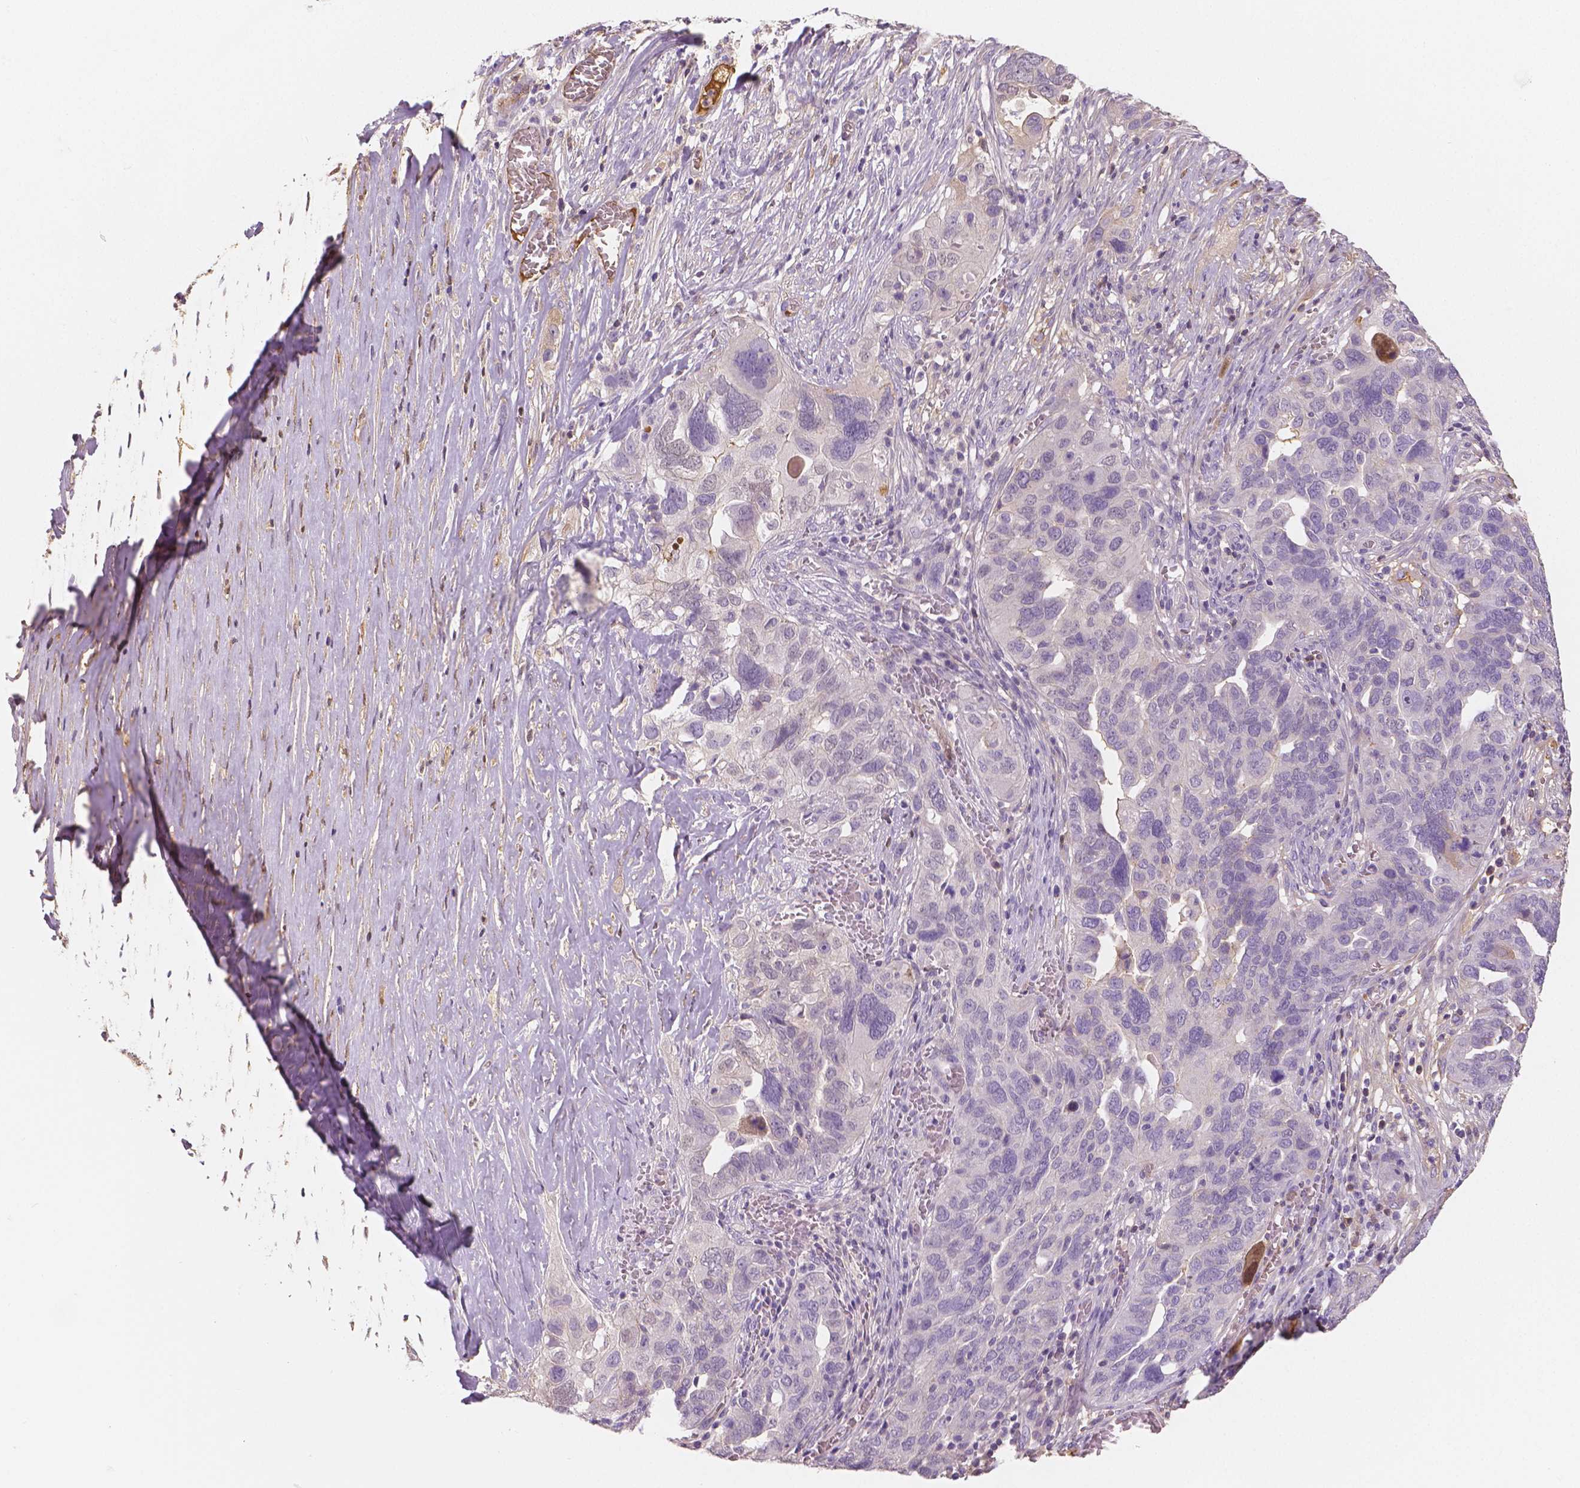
{"staining": {"intensity": "negative", "quantity": "none", "location": "none"}, "tissue": "ovarian cancer", "cell_type": "Tumor cells", "image_type": "cancer", "snomed": [{"axis": "morphology", "description": "Carcinoma, endometroid"}, {"axis": "topography", "description": "Soft tissue"}, {"axis": "topography", "description": "Ovary"}], "caption": "Immunohistochemical staining of ovarian endometroid carcinoma displays no significant staining in tumor cells.", "gene": "APOA4", "patient": {"sex": "female", "age": 52}}